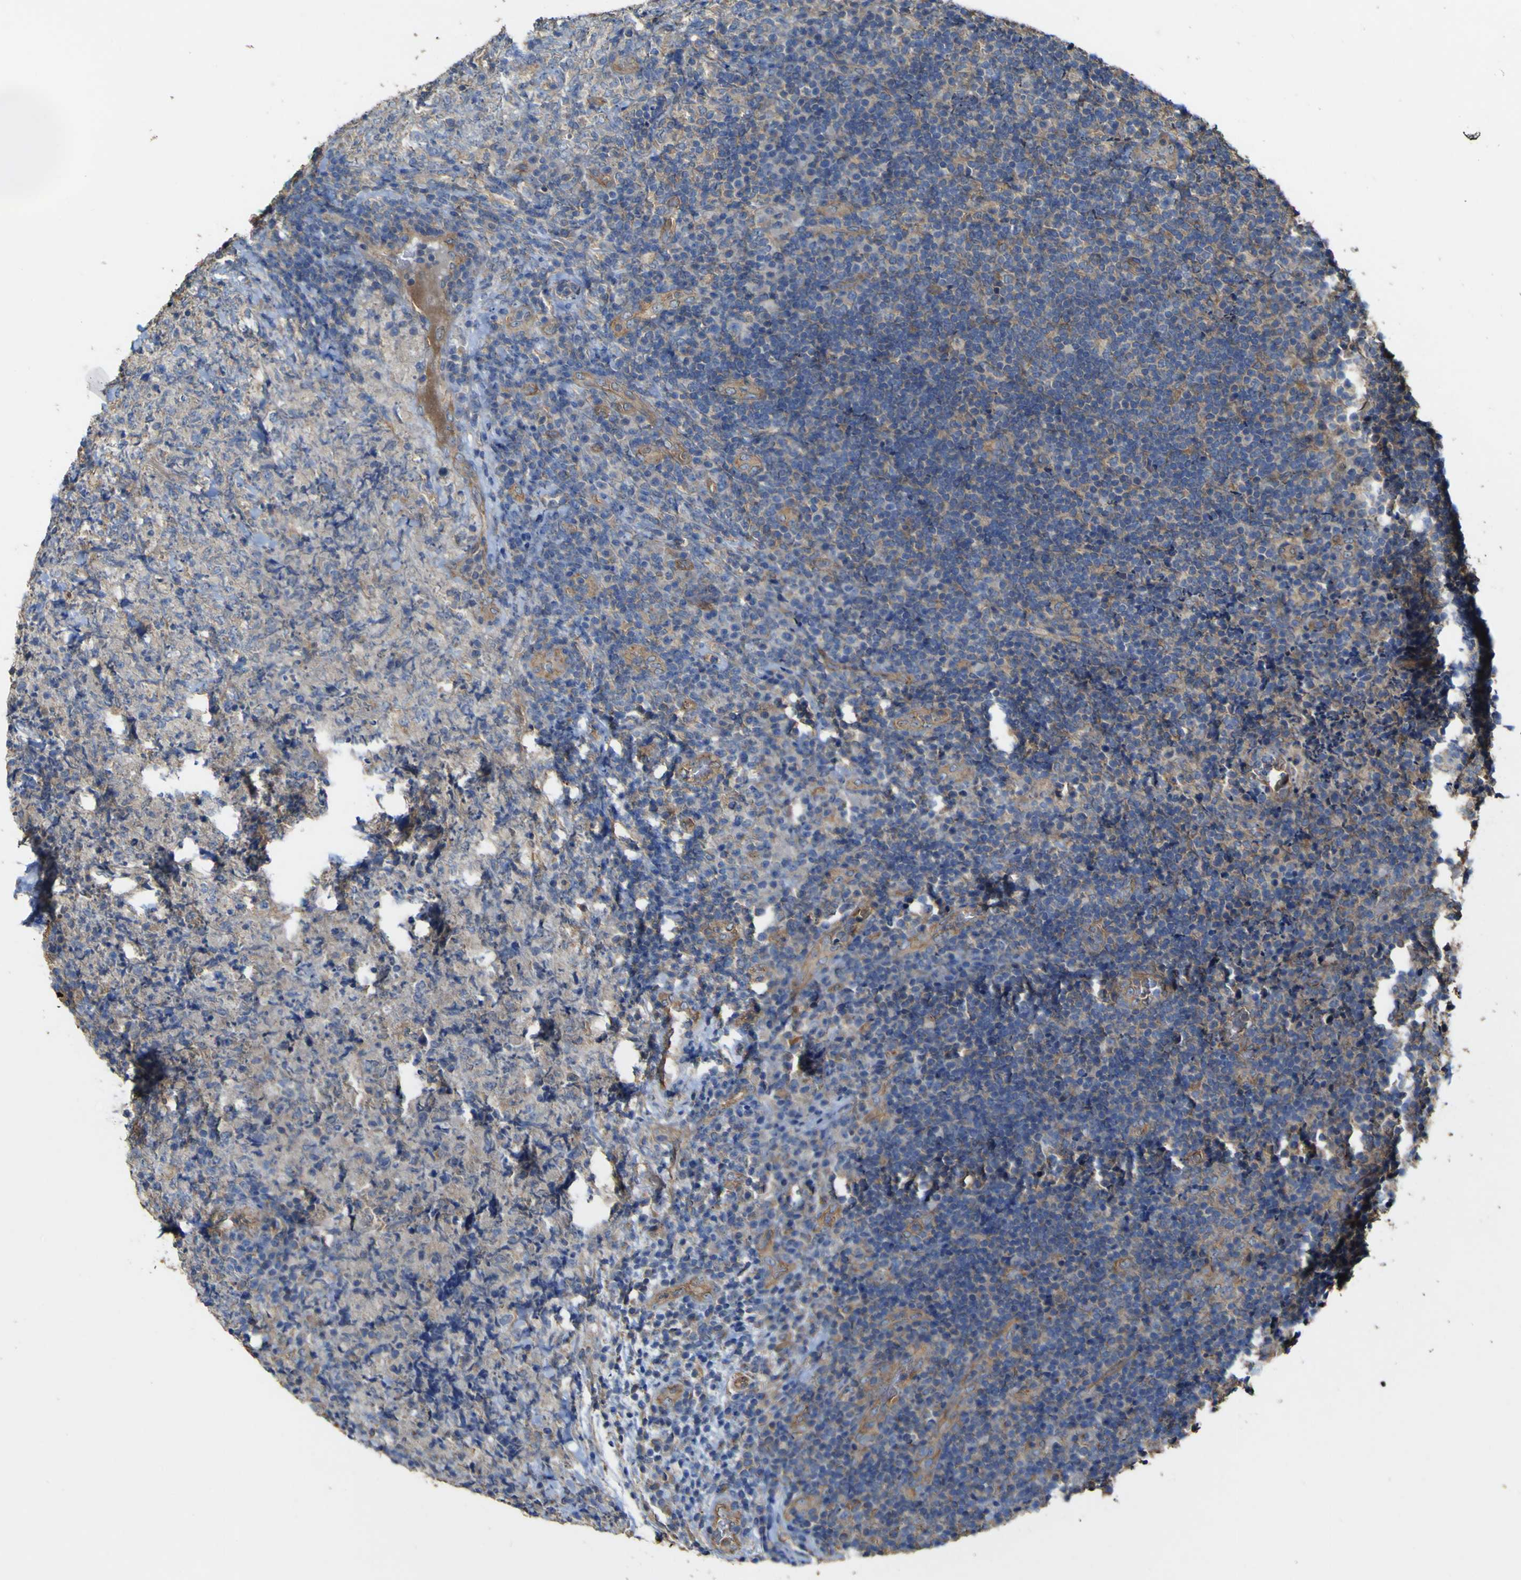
{"staining": {"intensity": "weak", "quantity": "<25%", "location": "cytoplasmic/membranous"}, "tissue": "lymphoma", "cell_type": "Tumor cells", "image_type": "cancer", "snomed": [{"axis": "morphology", "description": "Malignant lymphoma, non-Hodgkin's type, High grade"}, {"axis": "topography", "description": "Spleen"}, {"axis": "topography", "description": "Lymph node"}], "caption": "Tumor cells are negative for protein expression in human high-grade malignant lymphoma, non-Hodgkin's type.", "gene": "TNFSF15", "patient": {"sex": "female", "age": 70}}